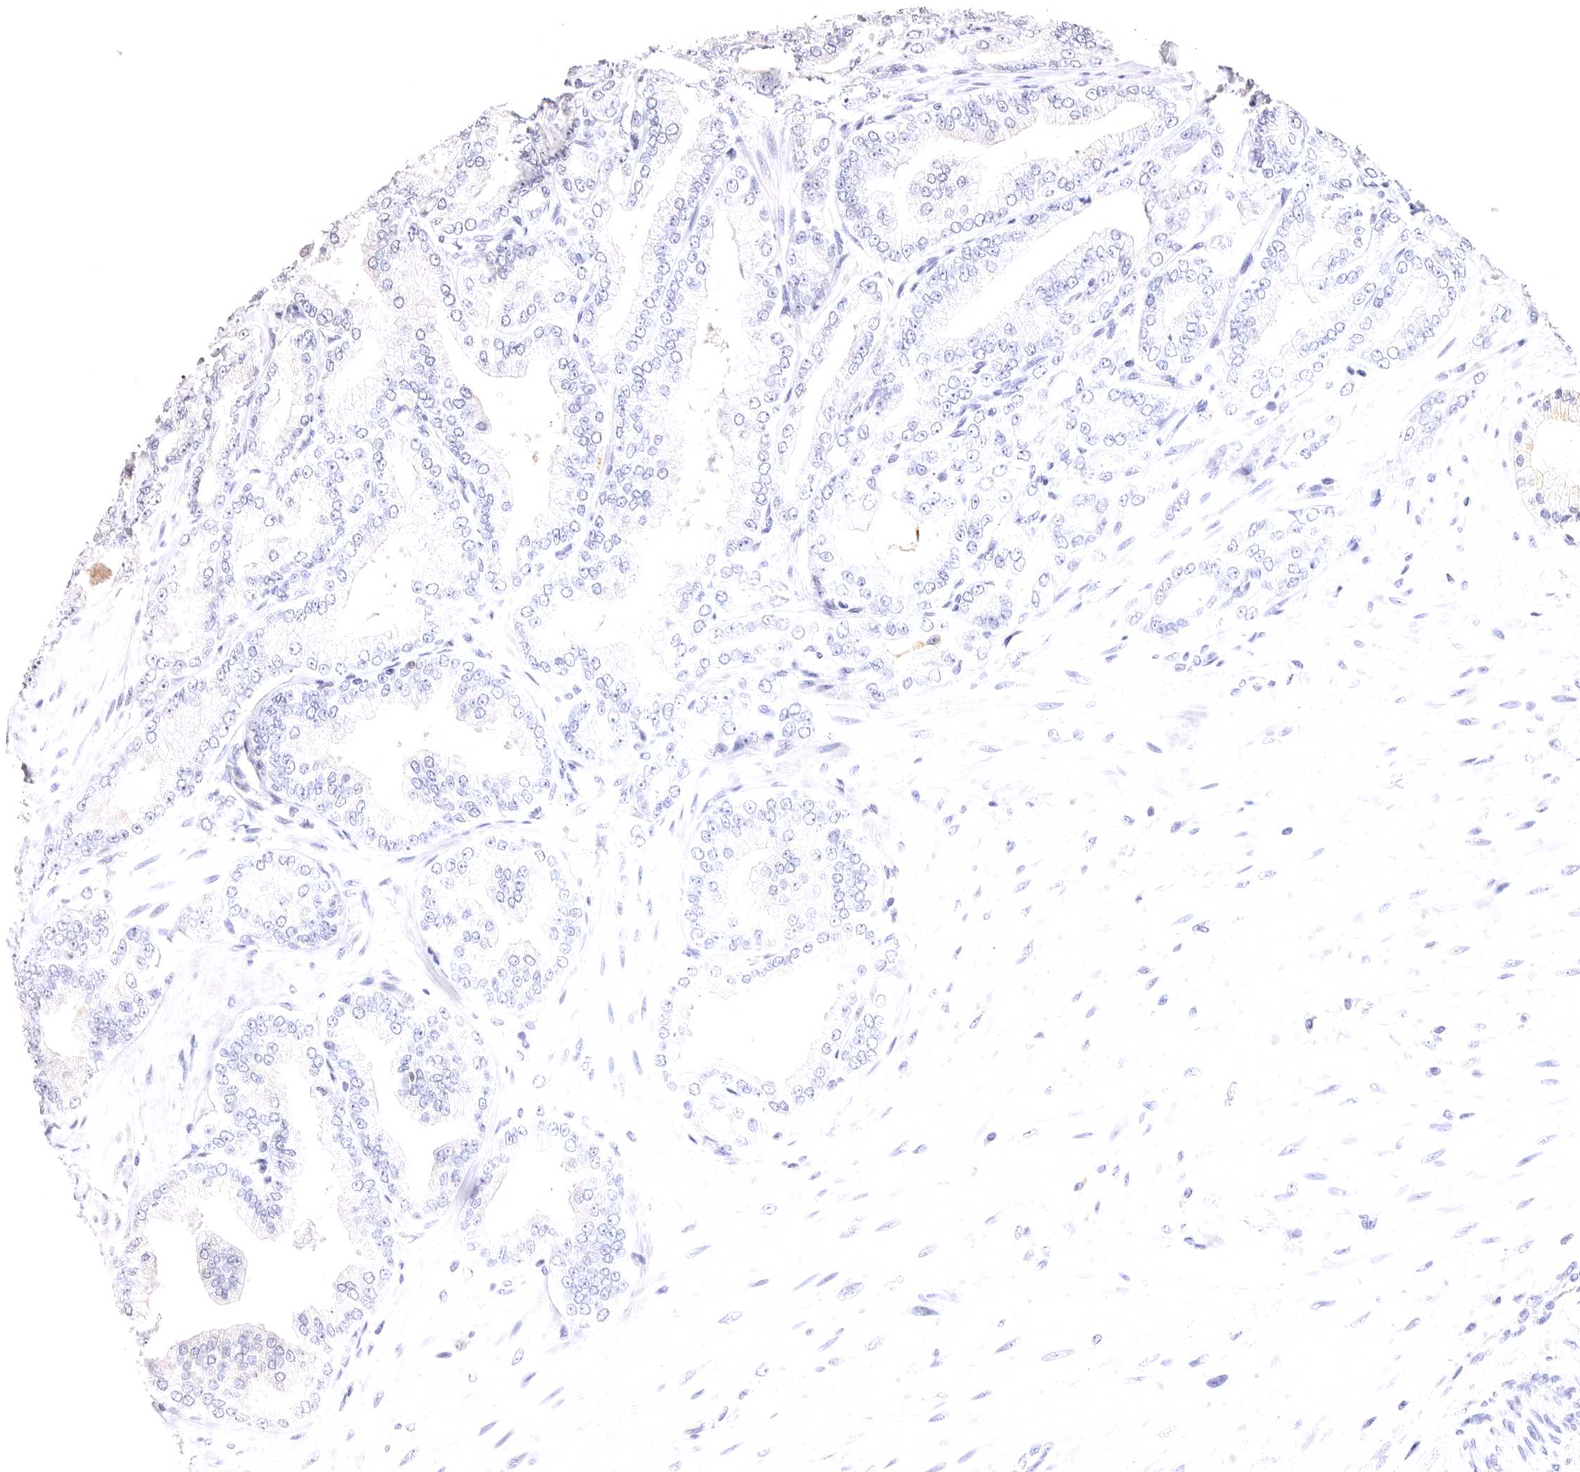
{"staining": {"intensity": "negative", "quantity": "none", "location": "none"}, "tissue": "prostate cancer", "cell_type": "Tumor cells", "image_type": "cancer", "snomed": [{"axis": "morphology", "description": "Adenocarcinoma, Low grade"}, {"axis": "topography", "description": "Prostate"}], "caption": "Prostate cancer (adenocarcinoma (low-grade)) stained for a protein using immunohistochemistry displays no positivity tumor cells.", "gene": "VPS45", "patient": {"sex": "male", "age": 63}}